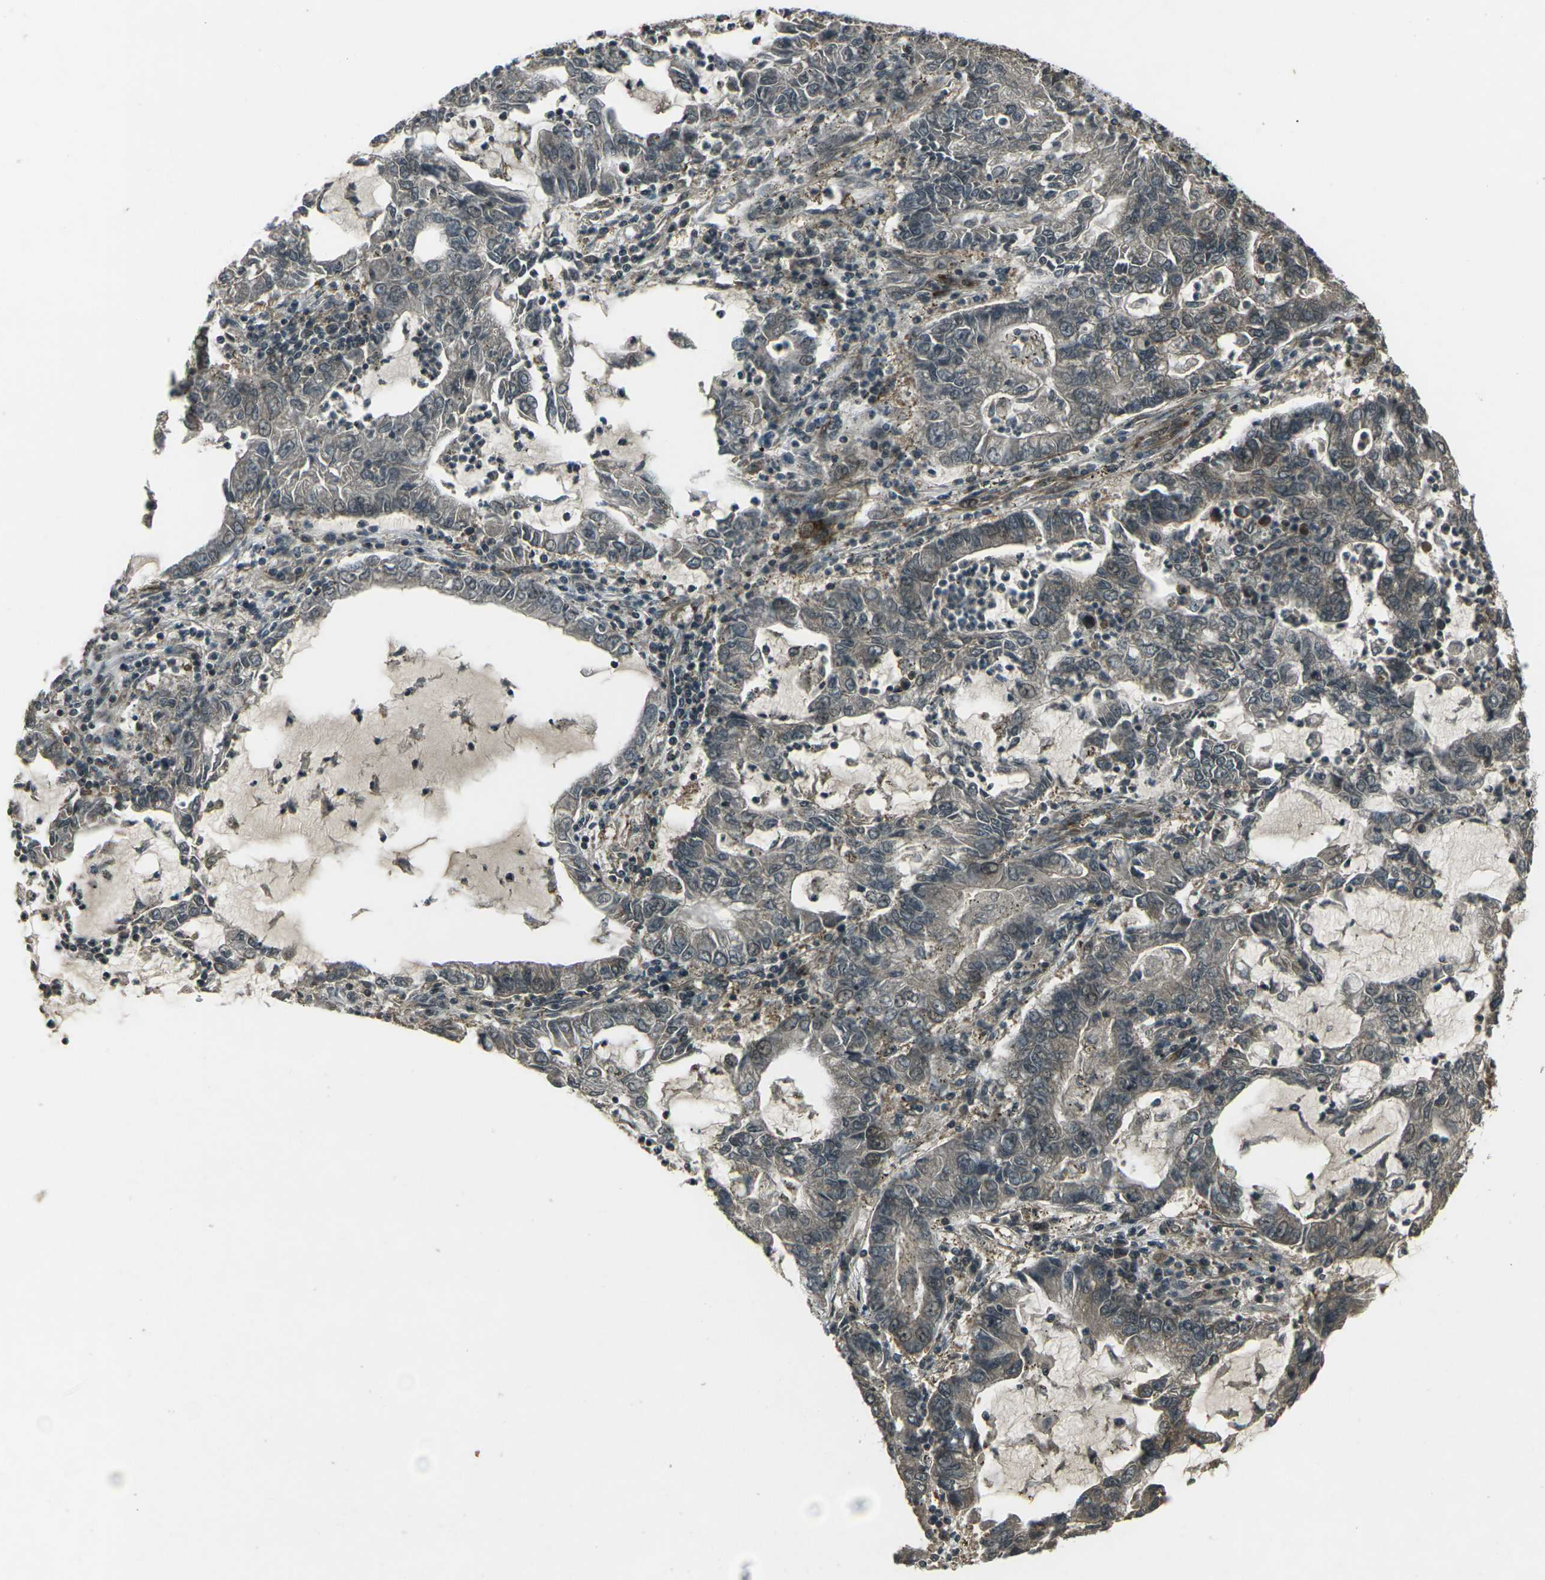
{"staining": {"intensity": "moderate", "quantity": "25%-75%", "location": "cytoplasmic/membranous"}, "tissue": "lung cancer", "cell_type": "Tumor cells", "image_type": "cancer", "snomed": [{"axis": "morphology", "description": "Adenocarcinoma, NOS"}, {"axis": "topography", "description": "Lung"}], "caption": "Protein positivity by IHC demonstrates moderate cytoplasmic/membranous expression in approximately 25%-75% of tumor cells in lung cancer.", "gene": "LSMEM1", "patient": {"sex": "female", "age": 51}}